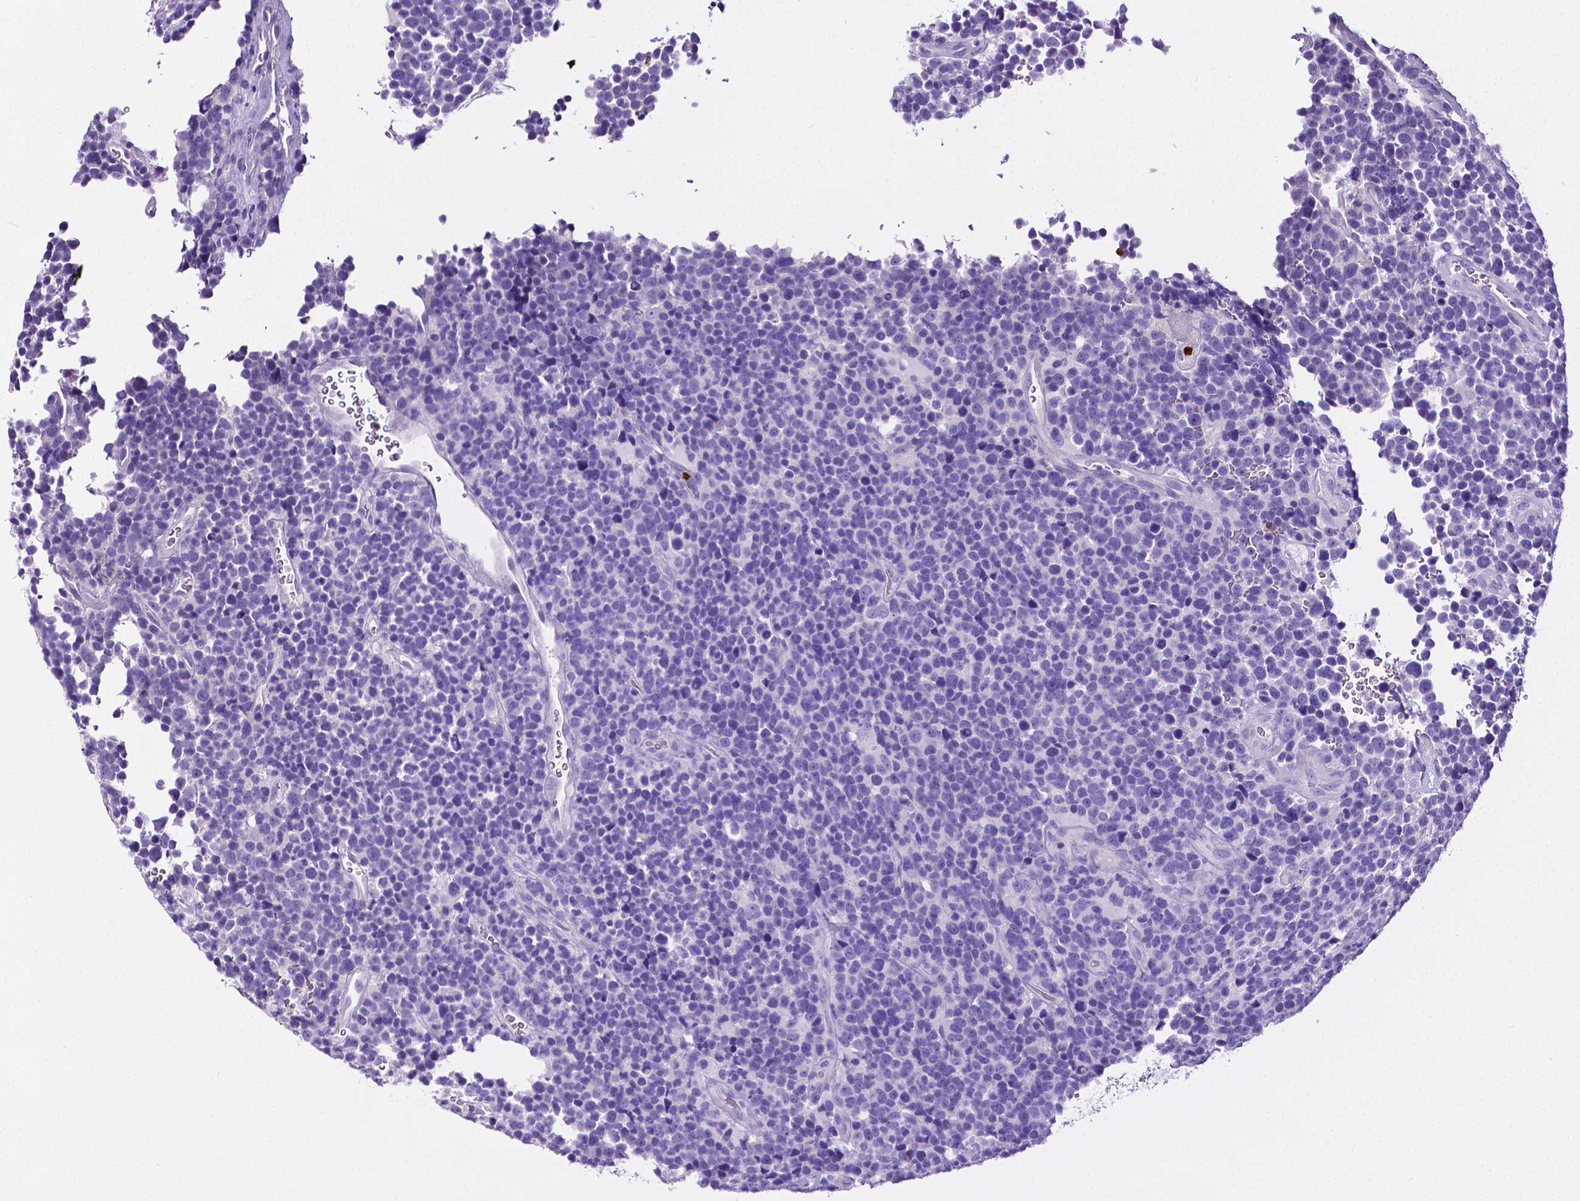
{"staining": {"intensity": "negative", "quantity": "none", "location": "none"}, "tissue": "glioma", "cell_type": "Tumor cells", "image_type": "cancer", "snomed": [{"axis": "morphology", "description": "Glioma, malignant, High grade"}, {"axis": "topography", "description": "Brain"}], "caption": "Tumor cells are negative for brown protein staining in malignant high-grade glioma.", "gene": "MMP9", "patient": {"sex": "male", "age": 33}}